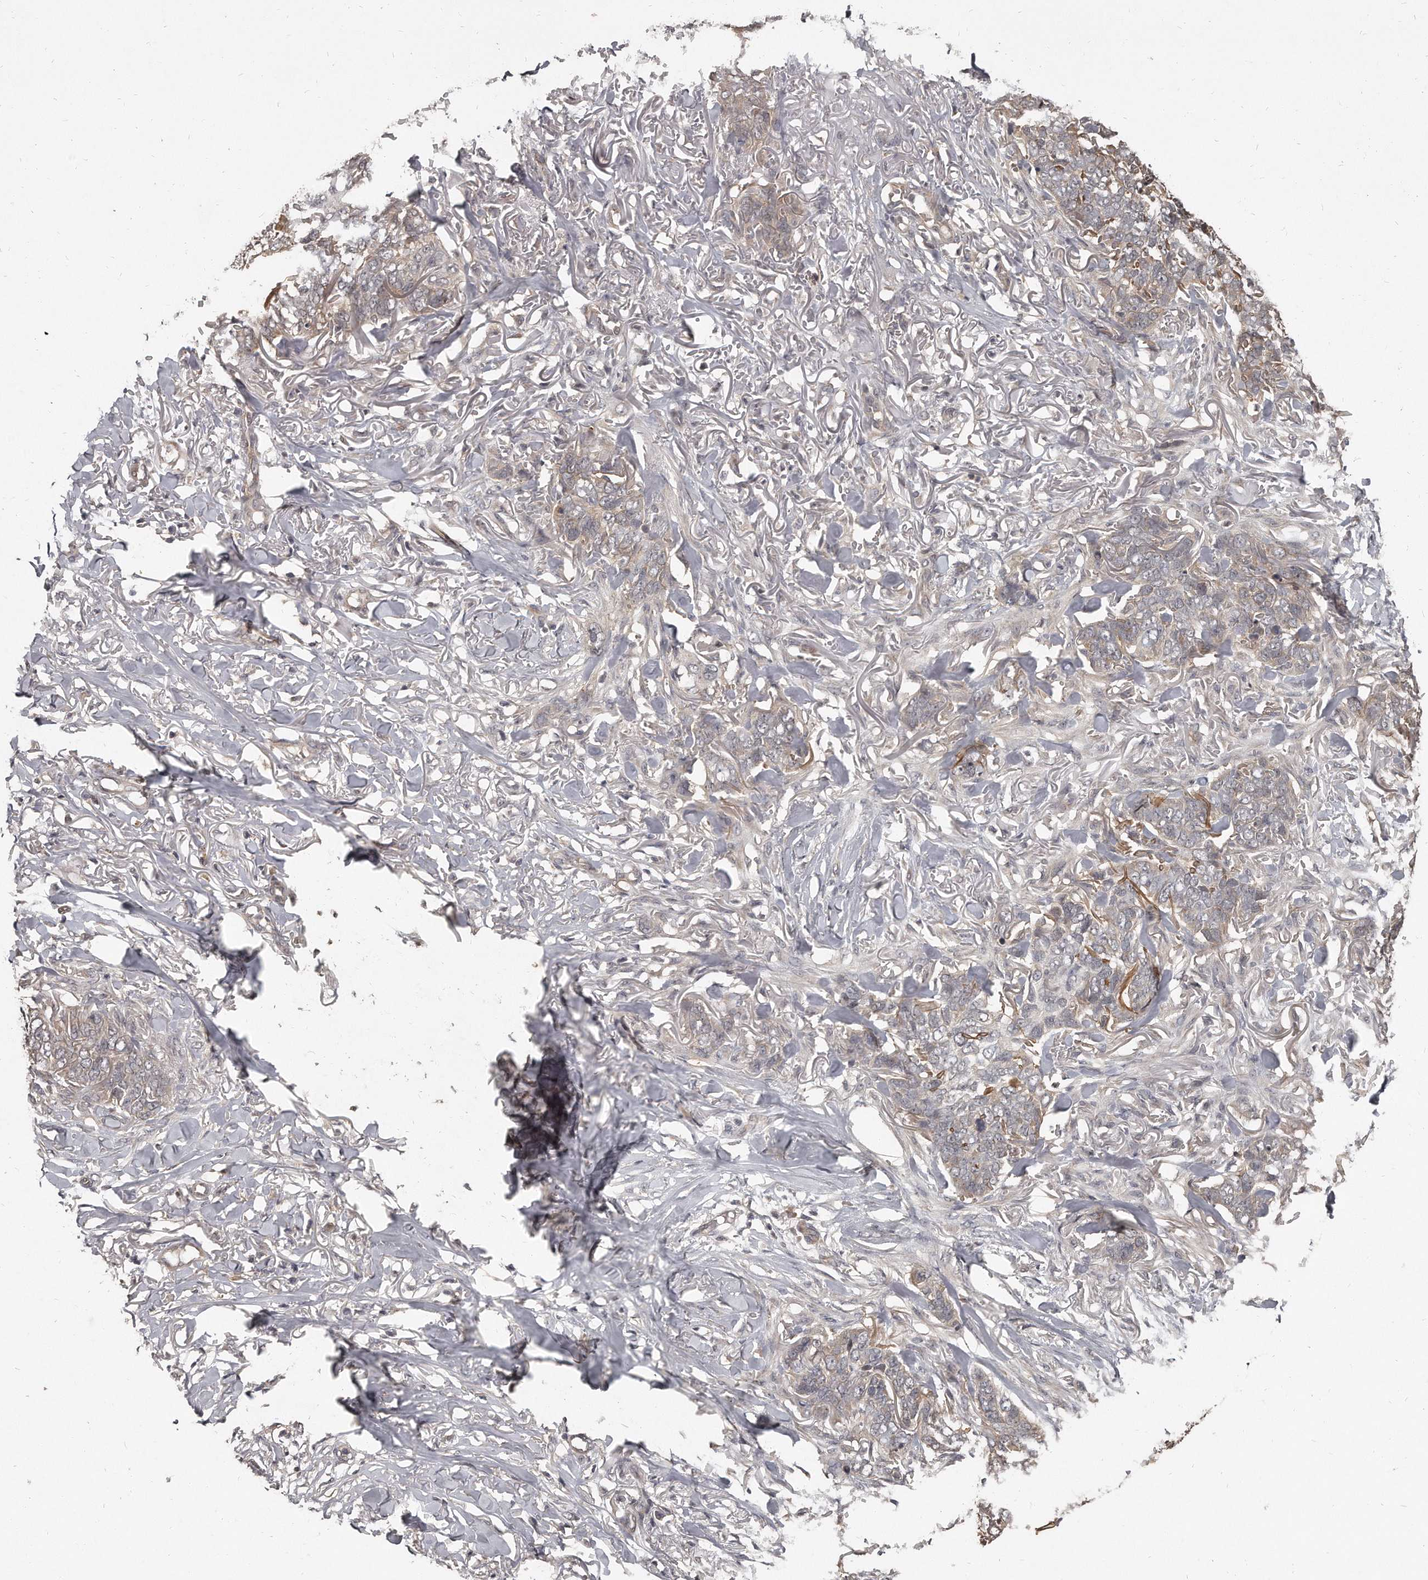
{"staining": {"intensity": "weak", "quantity": "<25%", "location": "cytoplasmic/membranous"}, "tissue": "skin cancer", "cell_type": "Tumor cells", "image_type": "cancer", "snomed": [{"axis": "morphology", "description": "Normal tissue, NOS"}, {"axis": "morphology", "description": "Basal cell carcinoma"}, {"axis": "topography", "description": "Skin"}], "caption": "A photomicrograph of basal cell carcinoma (skin) stained for a protein demonstrates no brown staining in tumor cells.", "gene": "GRB10", "patient": {"sex": "male", "age": 77}}